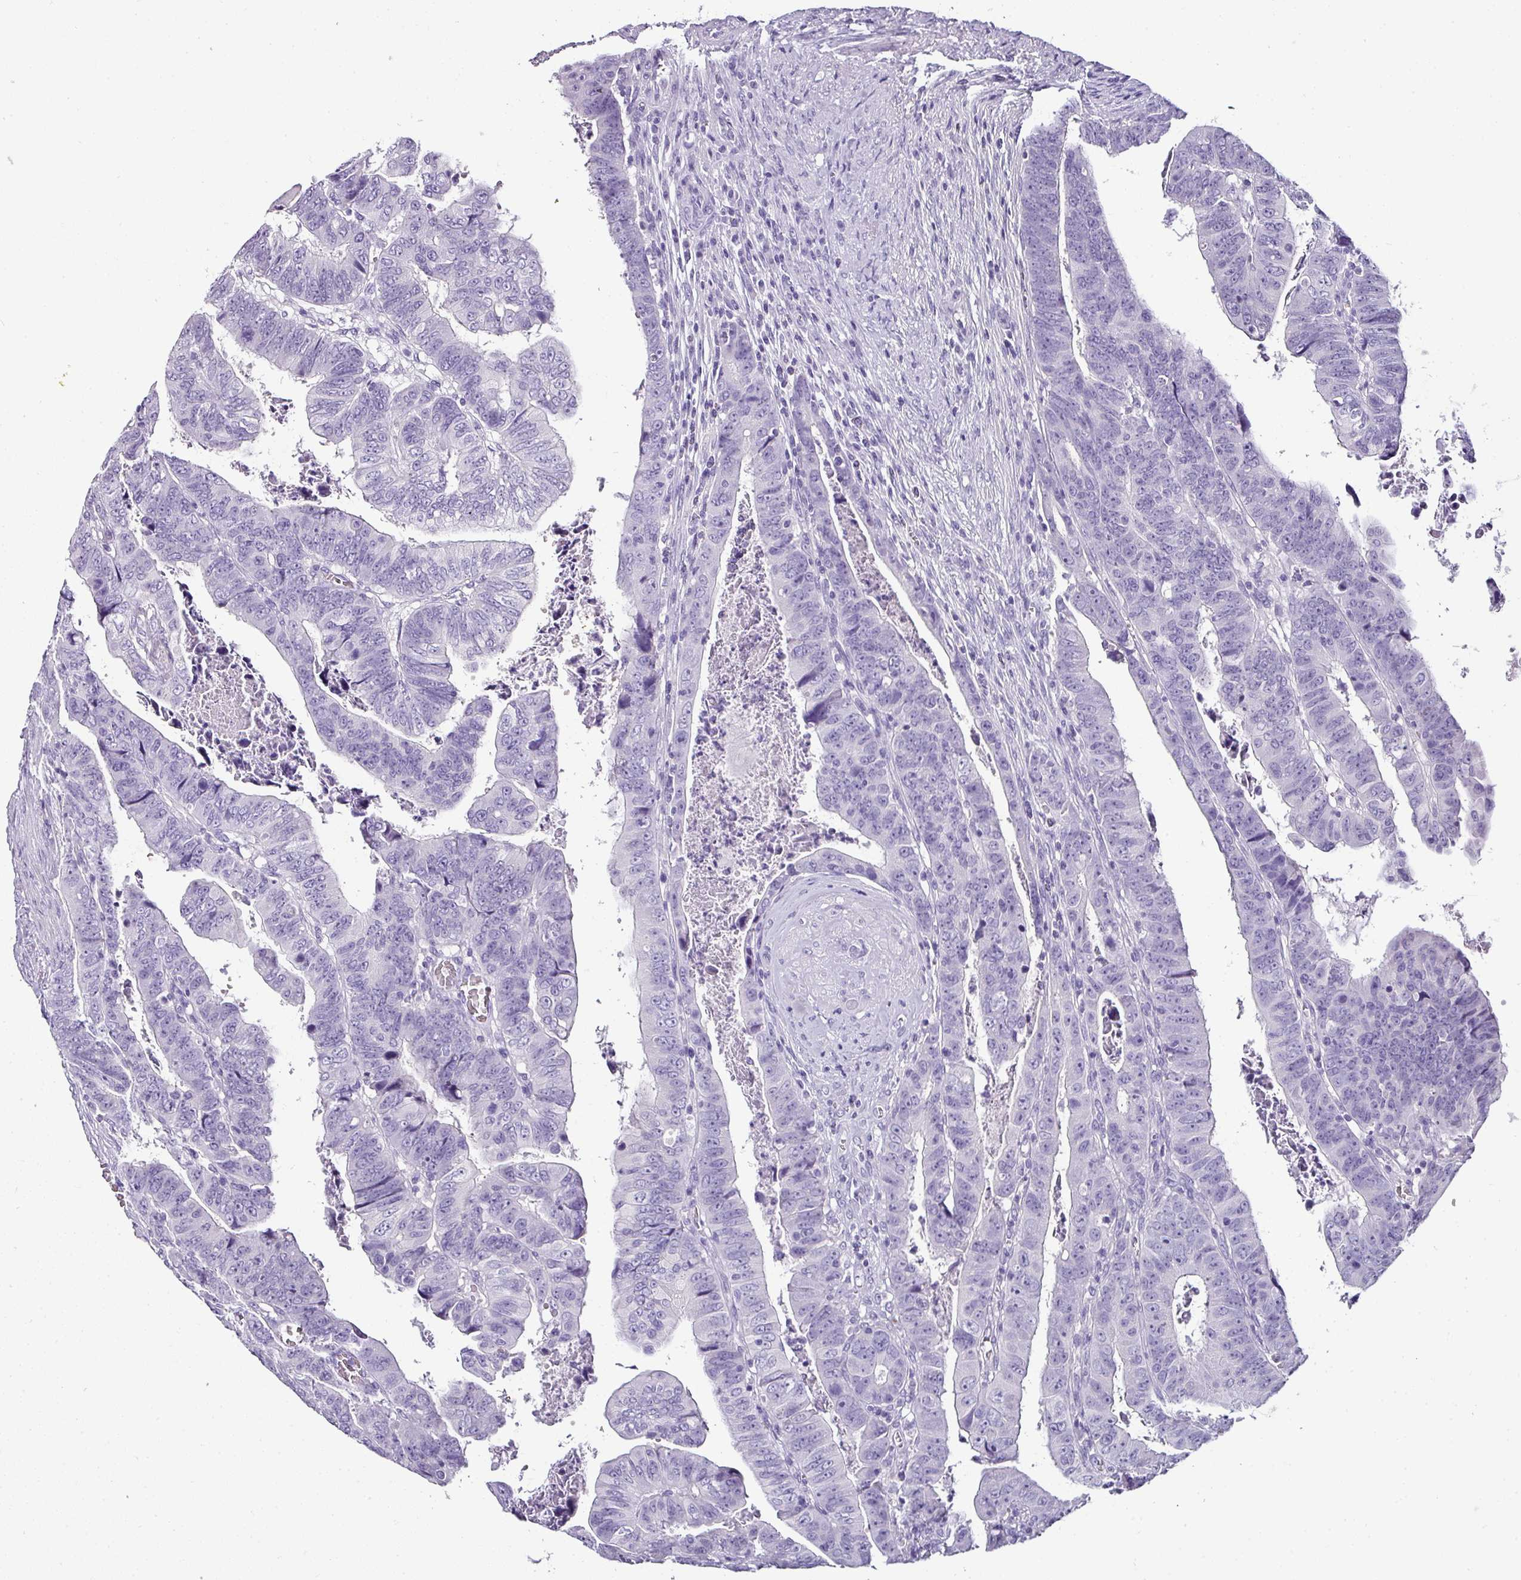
{"staining": {"intensity": "negative", "quantity": "none", "location": "none"}, "tissue": "colorectal cancer", "cell_type": "Tumor cells", "image_type": "cancer", "snomed": [{"axis": "morphology", "description": "Normal tissue, NOS"}, {"axis": "morphology", "description": "Adenocarcinoma, NOS"}, {"axis": "topography", "description": "Rectum"}], "caption": "Immunohistochemistry (IHC) histopathology image of human adenocarcinoma (colorectal) stained for a protein (brown), which demonstrates no staining in tumor cells. (Immunohistochemistry (IHC), brightfield microscopy, high magnification).", "gene": "NAPSA", "patient": {"sex": "female", "age": 65}}